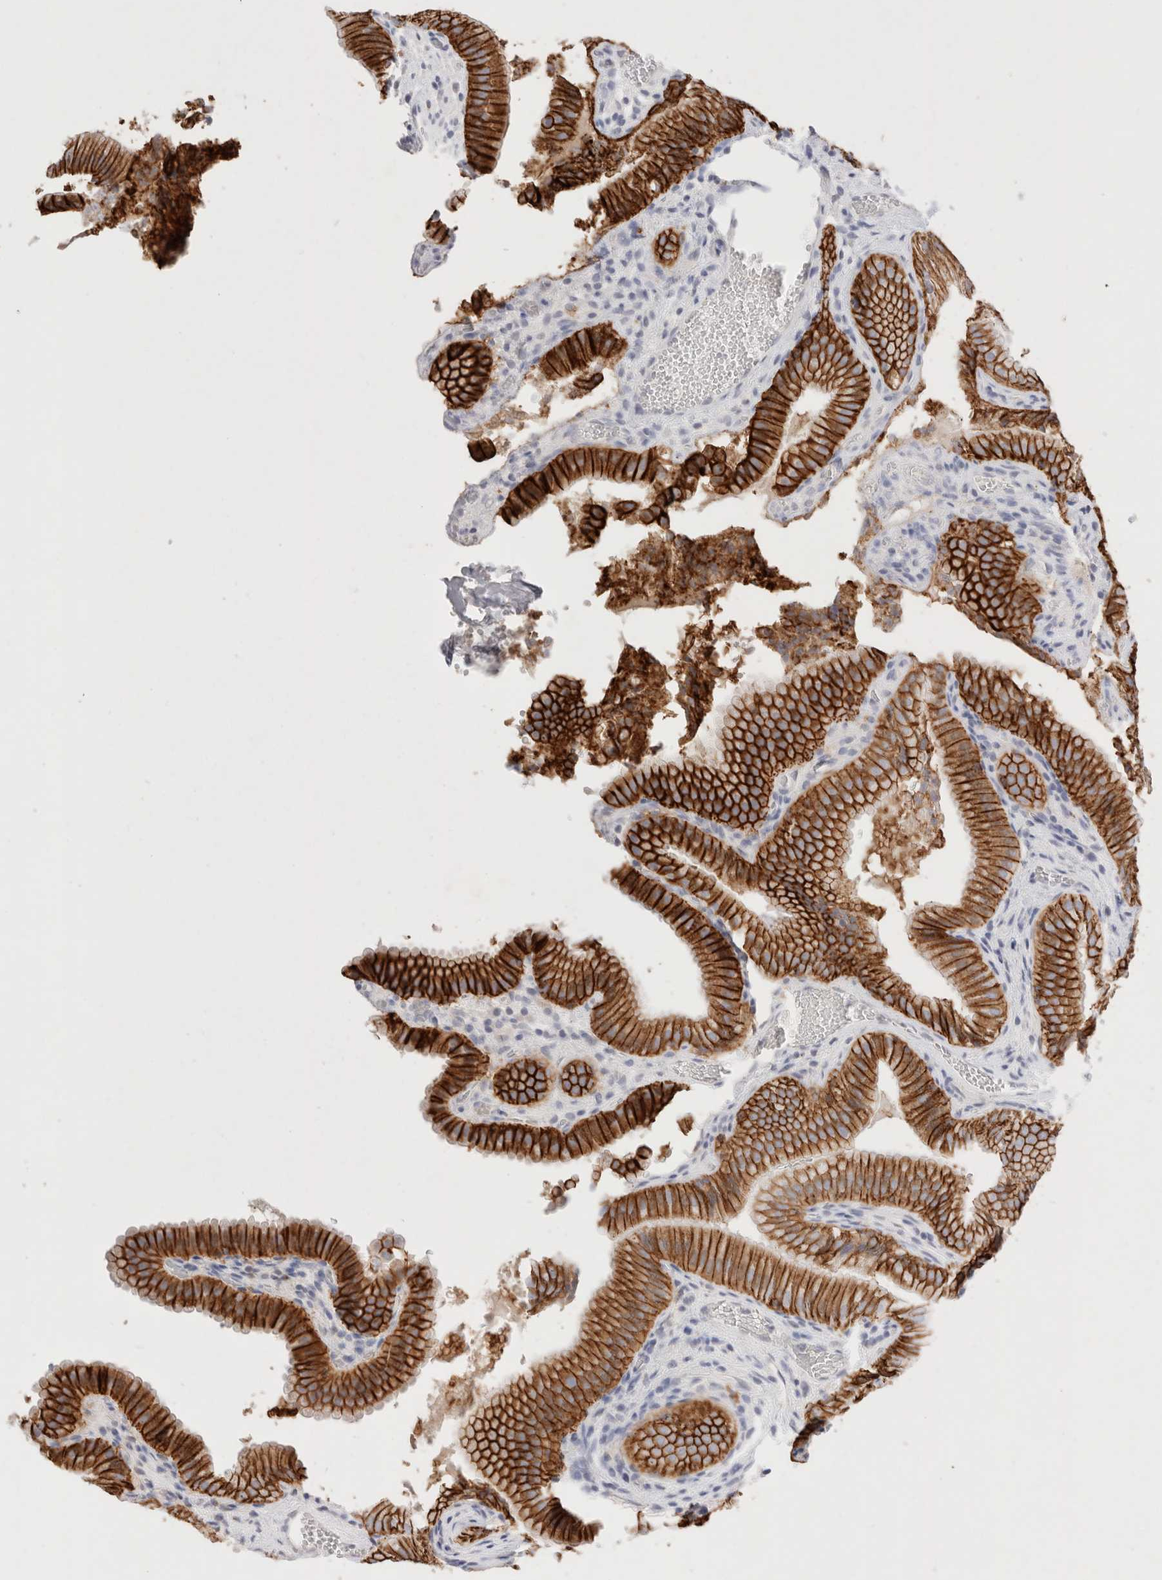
{"staining": {"intensity": "strong", "quantity": ">75%", "location": "cytoplasmic/membranous"}, "tissue": "gallbladder", "cell_type": "Glandular cells", "image_type": "normal", "snomed": [{"axis": "morphology", "description": "Normal tissue, NOS"}, {"axis": "topography", "description": "Gallbladder"}], "caption": "Gallbladder was stained to show a protein in brown. There is high levels of strong cytoplasmic/membranous staining in approximately >75% of glandular cells. The staining is performed using DAB brown chromogen to label protein expression. The nuclei are counter-stained blue using hematoxylin.", "gene": "EPCAM", "patient": {"sex": "female", "age": 30}}